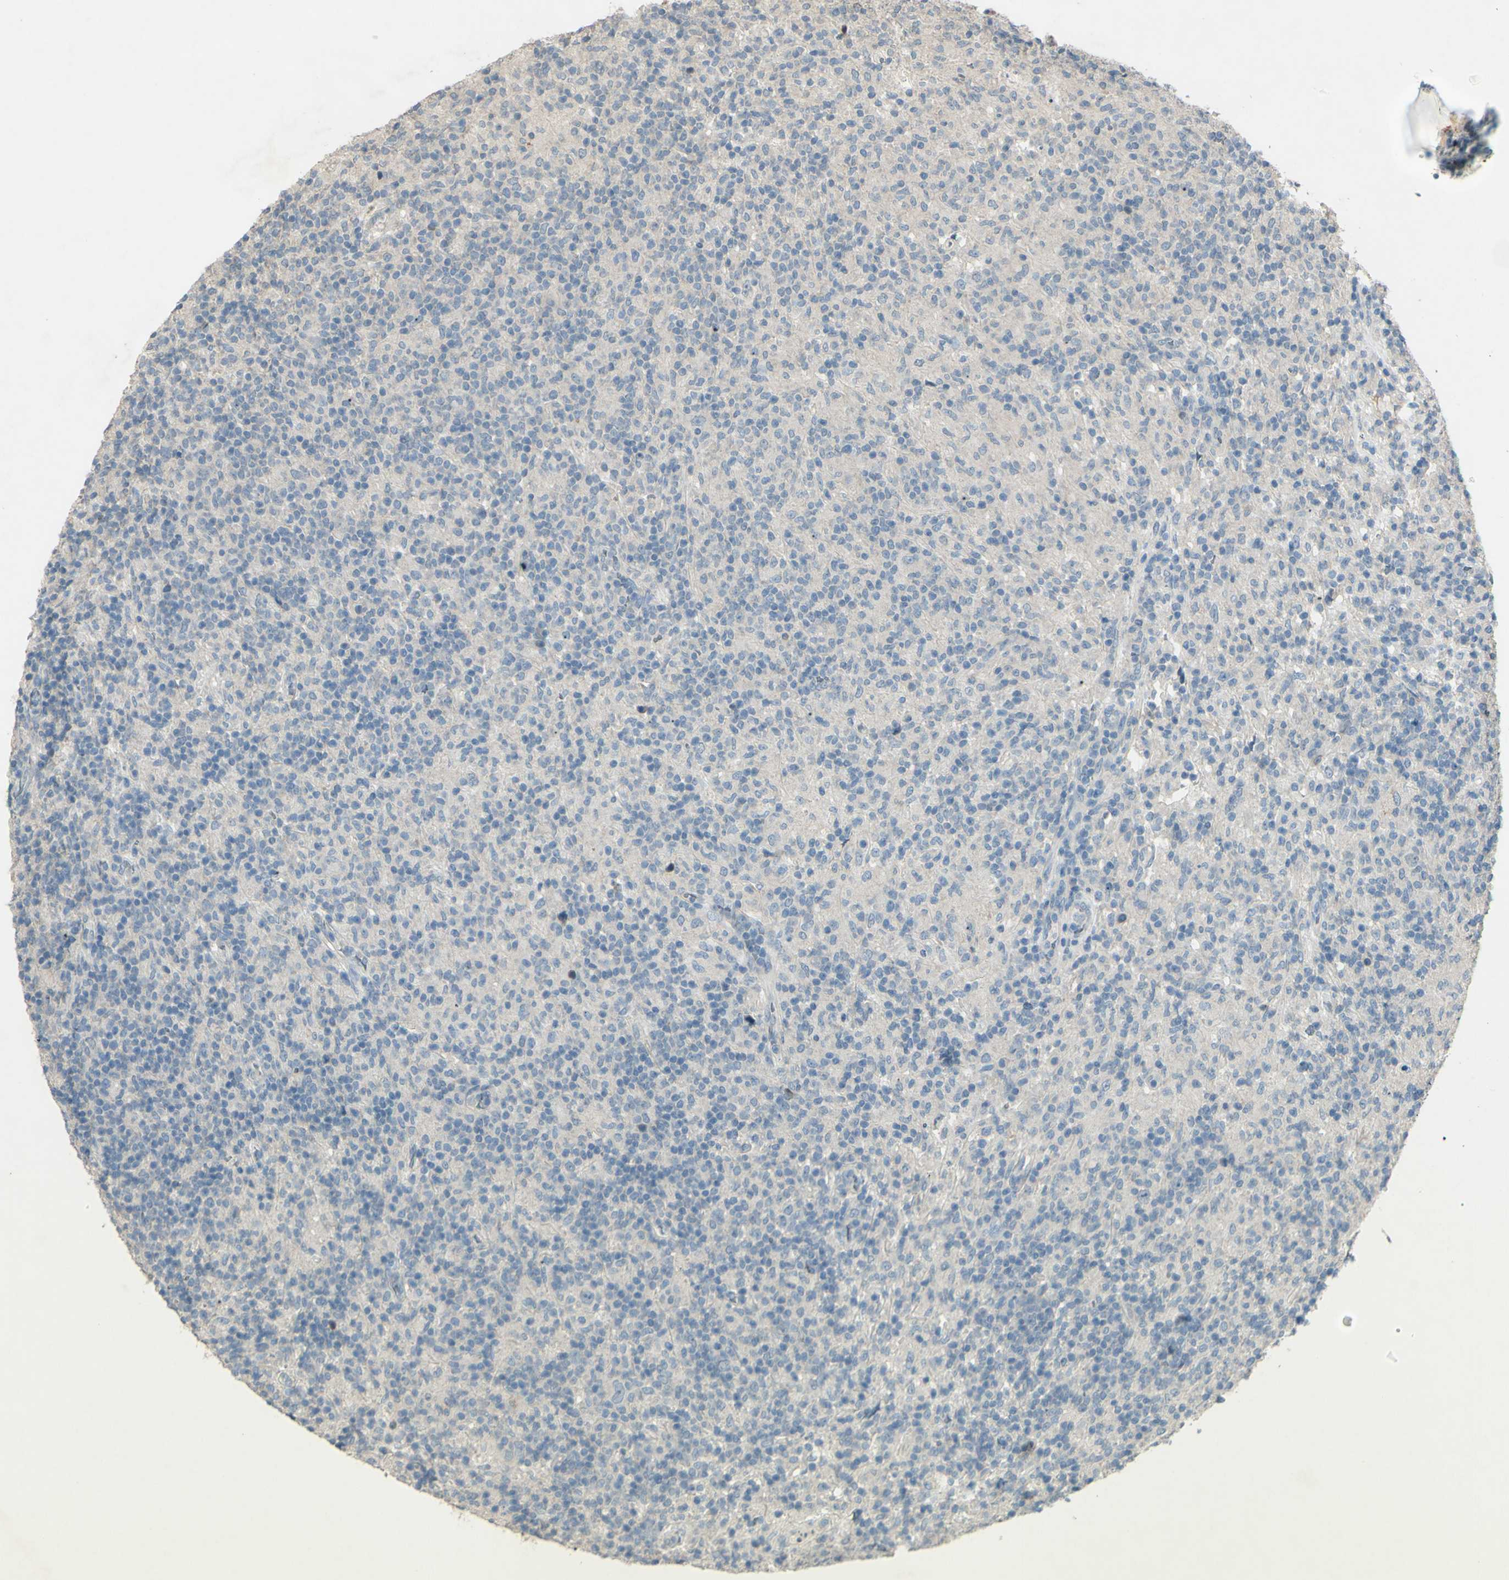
{"staining": {"intensity": "negative", "quantity": "none", "location": "none"}, "tissue": "lymphoma", "cell_type": "Tumor cells", "image_type": "cancer", "snomed": [{"axis": "morphology", "description": "Hodgkin's disease, NOS"}, {"axis": "topography", "description": "Lymph node"}], "caption": "DAB (3,3'-diaminobenzidine) immunohistochemical staining of Hodgkin's disease reveals no significant expression in tumor cells.", "gene": "TIMM21", "patient": {"sex": "male", "age": 70}}